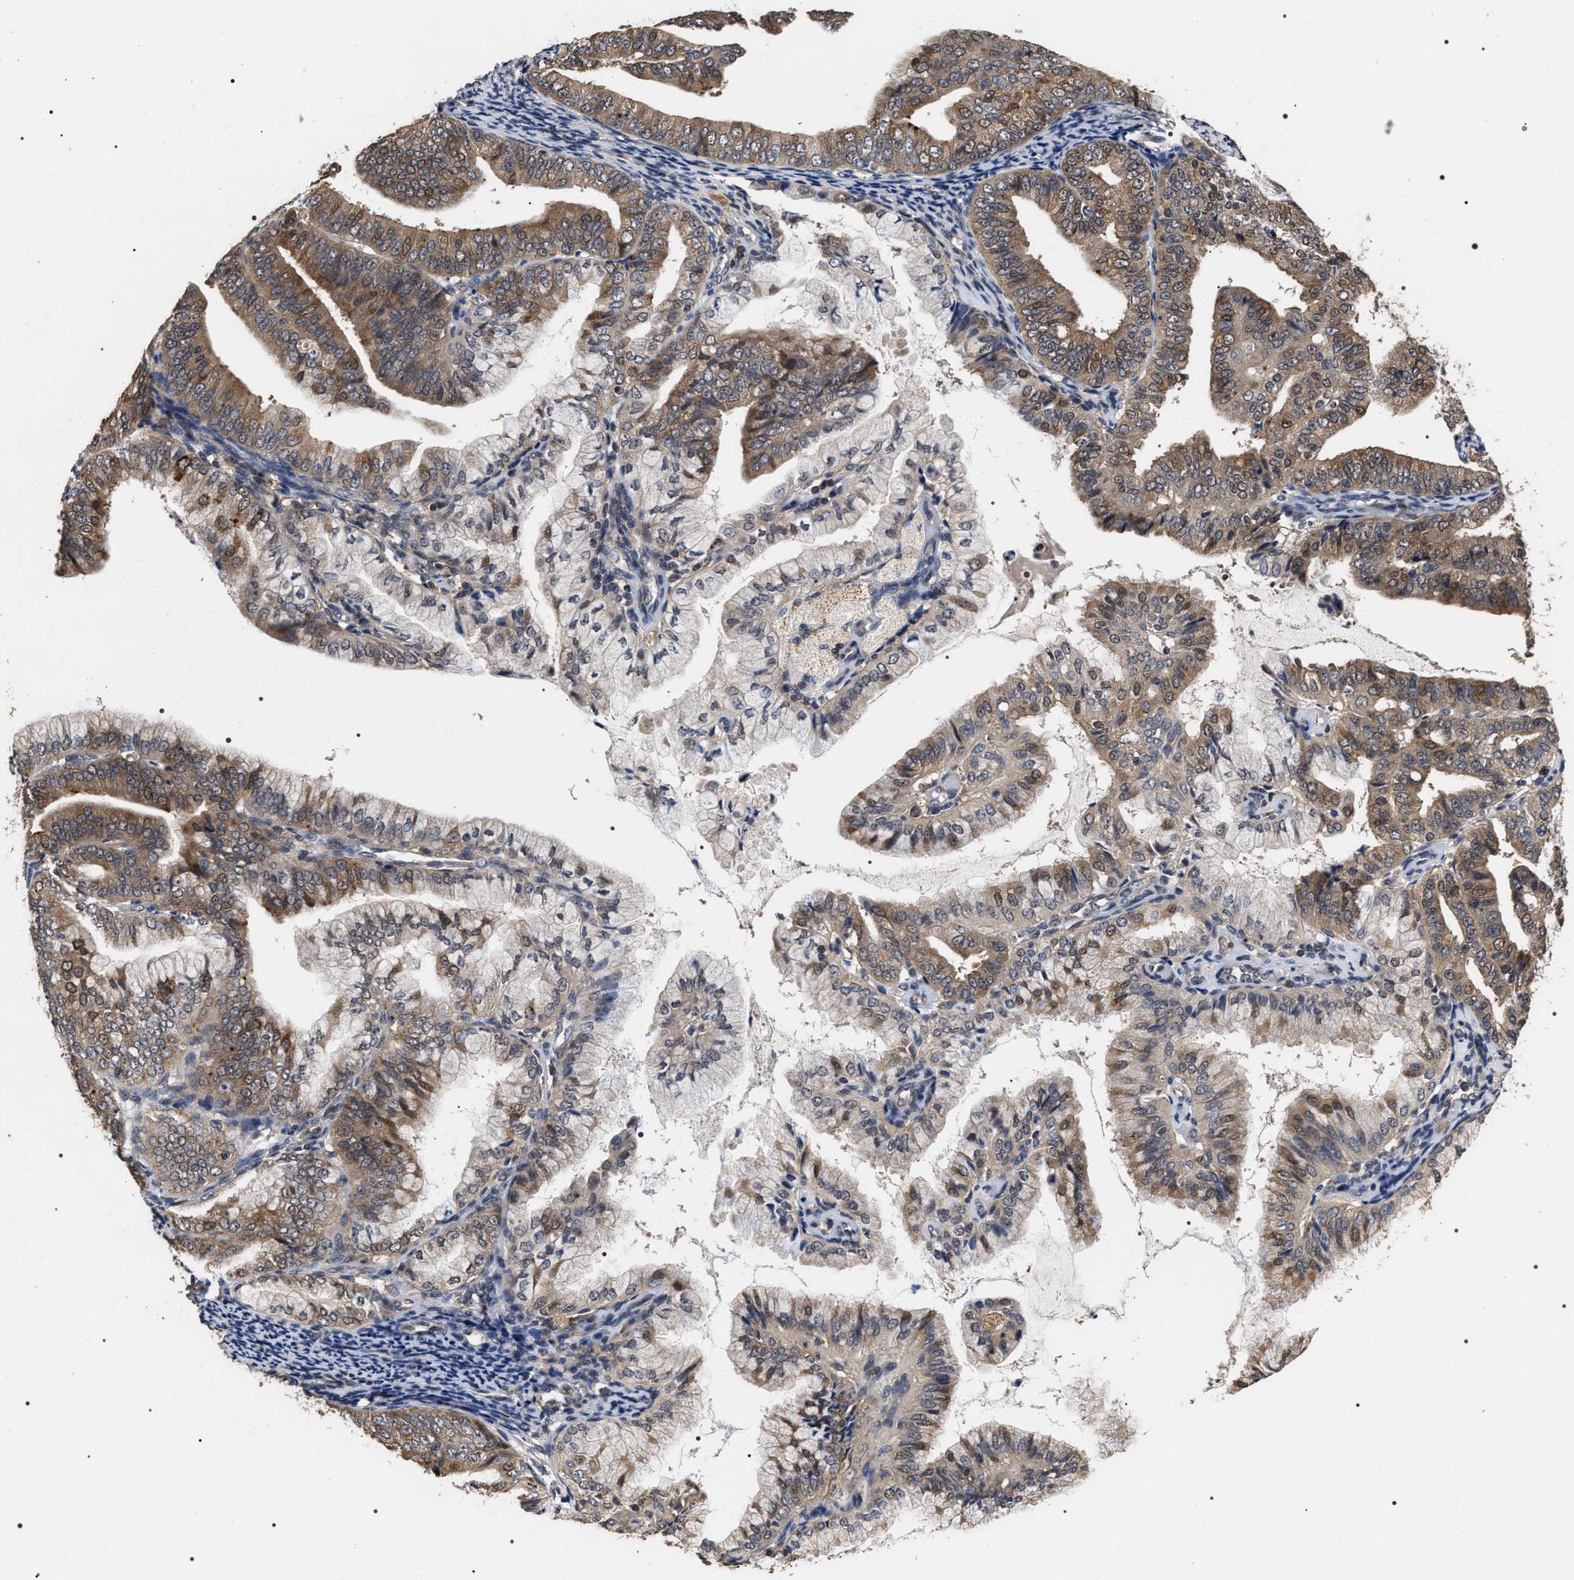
{"staining": {"intensity": "weak", "quantity": ">75%", "location": "cytoplasmic/membranous,nuclear"}, "tissue": "endometrial cancer", "cell_type": "Tumor cells", "image_type": "cancer", "snomed": [{"axis": "morphology", "description": "Adenocarcinoma, NOS"}, {"axis": "topography", "description": "Endometrium"}], "caption": "Weak cytoplasmic/membranous and nuclear protein expression is appreciated in approximately >75% of tumor cells in endometrial cancer. The protein is stained brown, and the nuclei are stained in blue (DAB (3,3'-diaminobenzidine) IHC with brightfield microscopy, high magnification).", "gene": "UPF3A", "patient": {"sex": "female", "age": 63}}